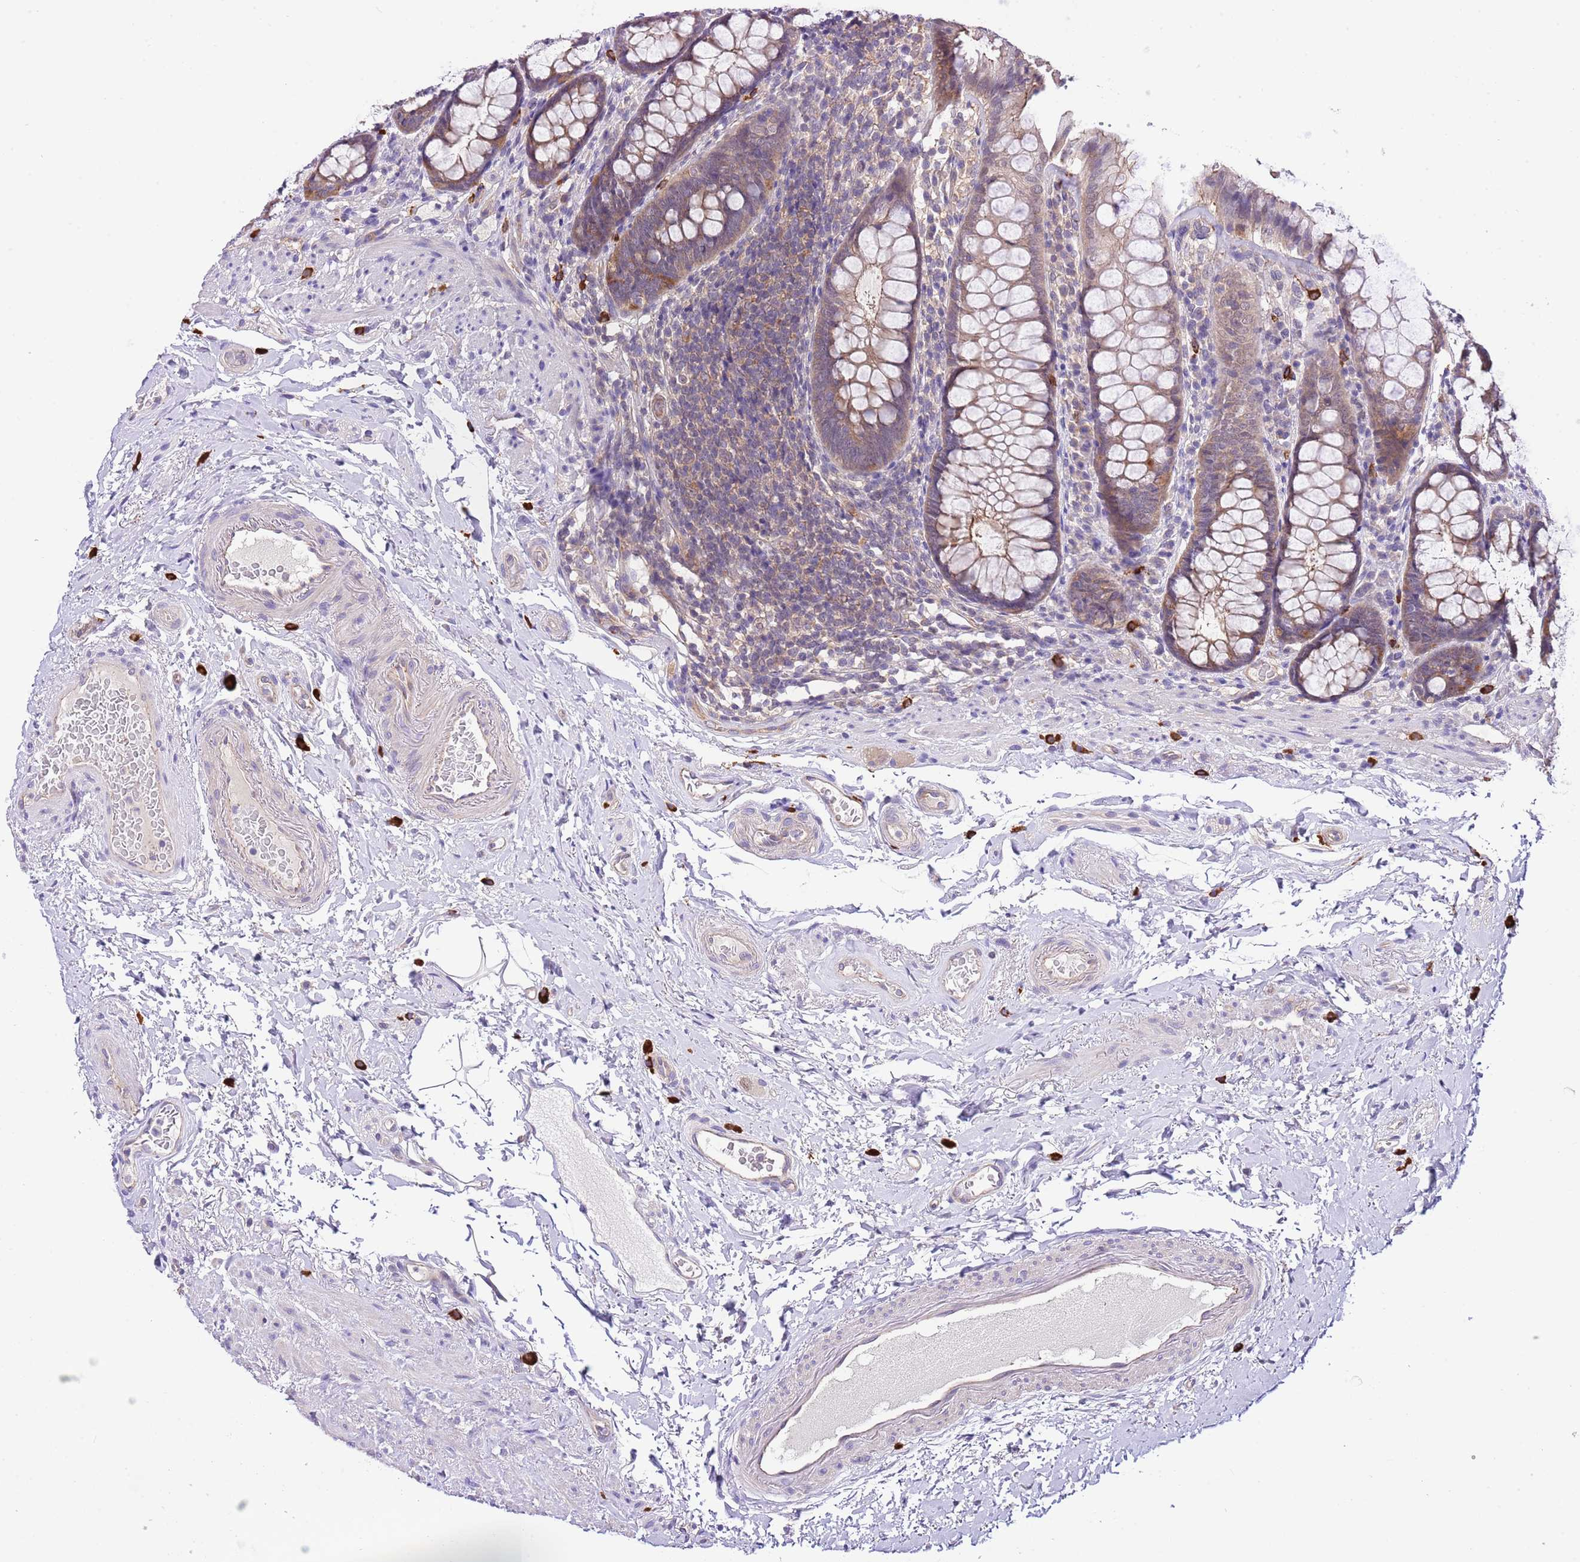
{"staining": {"intensity": "moderate", "quantity": "25%-75%", "location": "cytoplasmic/membranous"}, "tissue": "rectum", "cell_type": "Glandular cells", "image_type": "normal", "snomed": [{"axis": "morphology", "description": "Normal tissue, NOS"}, {"axis": "topography", "description": "Rectum"}], "caption": "Immunohistochemistry photomicrograph of benign human rectum stained for a protein (brown), which exhibits medium levels of moderate cytoplasmic/membranous expression in about 25%-75% of glandular cells.", "gene": "DONSON", "patient": {"sex": "male", "age": 83}}